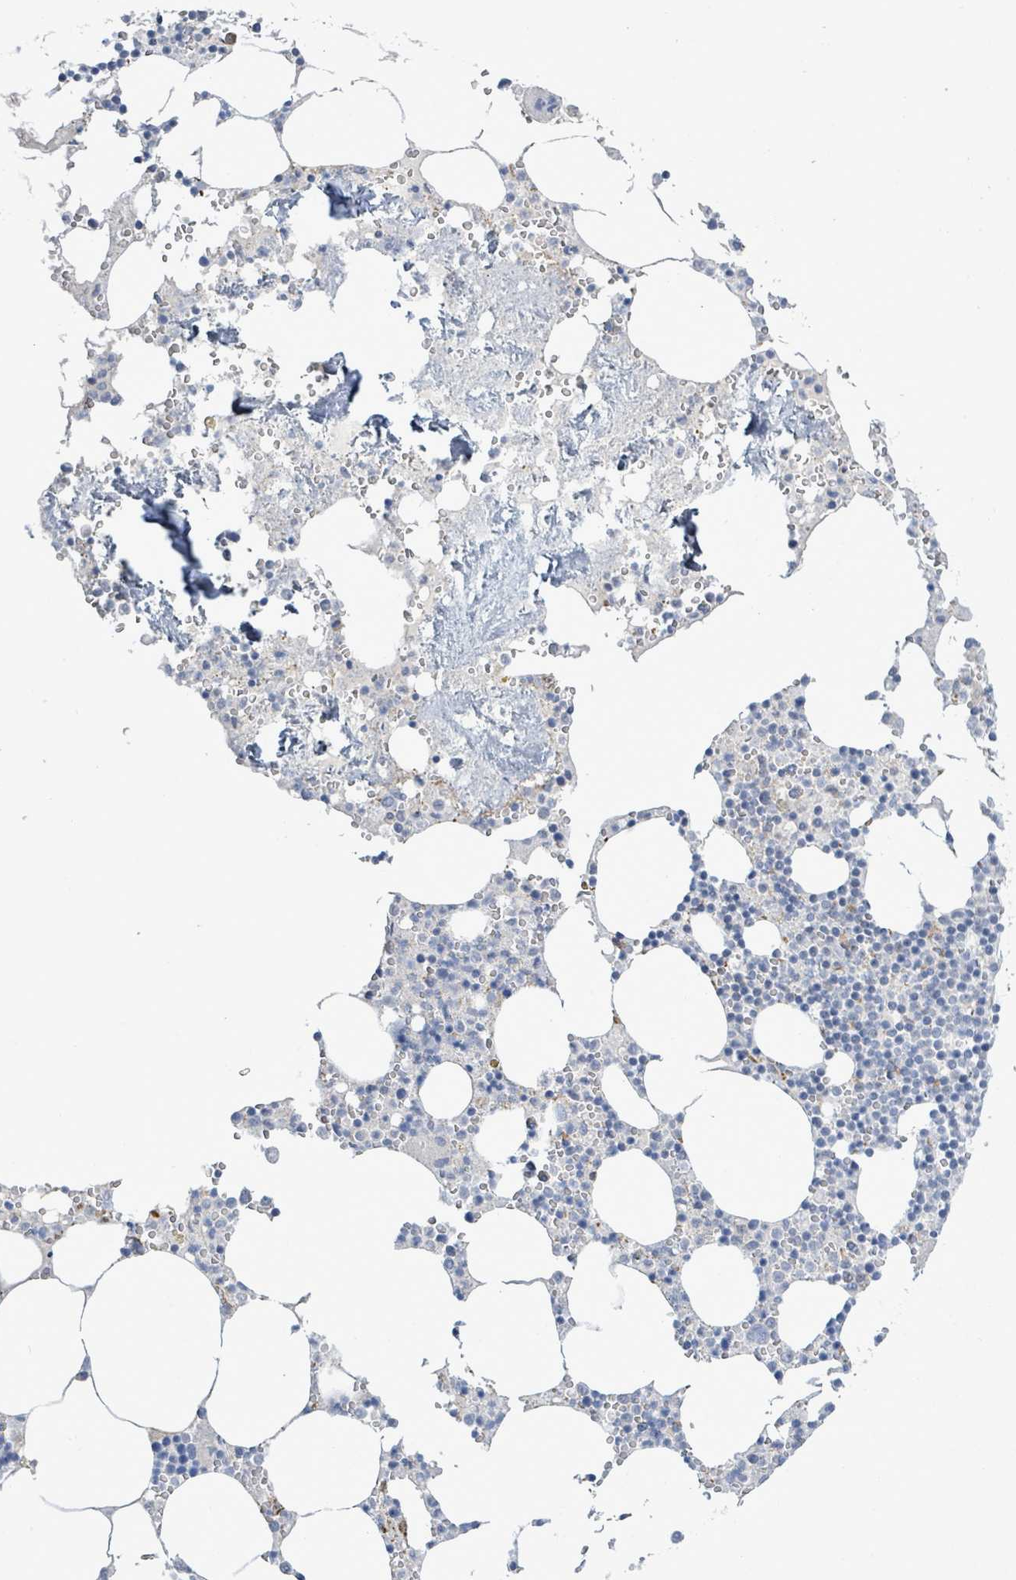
{"staining": {"intensity": "negative", "quantity": "none", "location": "none"}, "tissue": "bone marrow", "cell_type": "Hematopoietic cells", "image_type": "normal", "snomed": [{"axis": "morphology", "description": "Normal tissue, NOS"}, {"axis": "topography", "description": "Bone marrow"}], "caption": "This is an immunohistochemistry photomicrograph of normal bone marrow. There is no positivity in hematopoietic cells.", "gene": "DMRTC1B", "patient": {"sex": "male", "age": 54}}